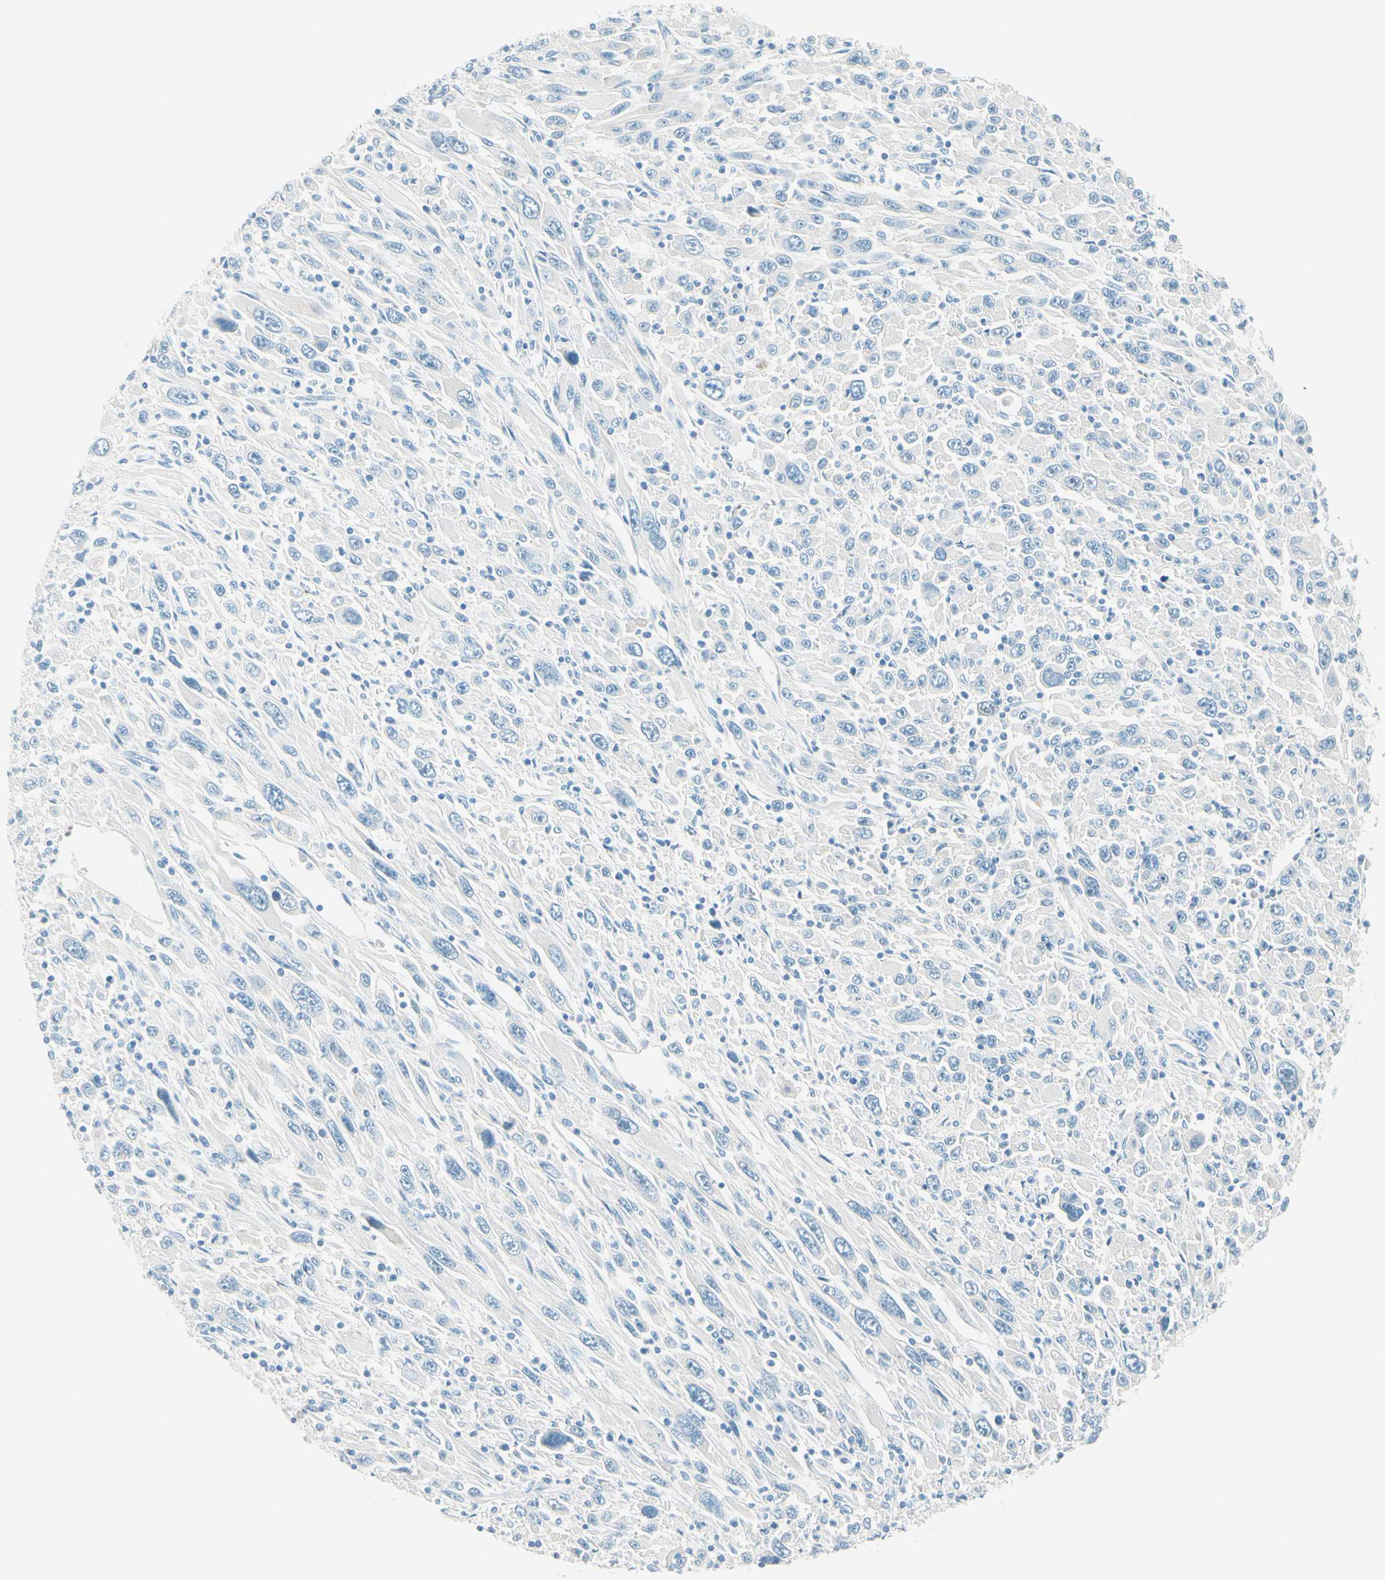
{"staining": {"intensity": "negative", "quantity": "none", "location": "none"}, "tissue": "melanoma", "cell_type": "Tumor cells", "image_type": "cancer", "snomed": [{"axis": "morphology", "description": "Malignant melanoma, Metastatic site"}, {"axis": "topography", "description": "Skin"}], "caption": "Immunohistochemistry photomicrograph of malignant melanoma (metastatic site) stained for a protein (brown), which shows no expression in tumor cells. Nuclei are stained in blue.", "gene": "NCBP2L", "patient": {"sex": "female", "age": 56}}